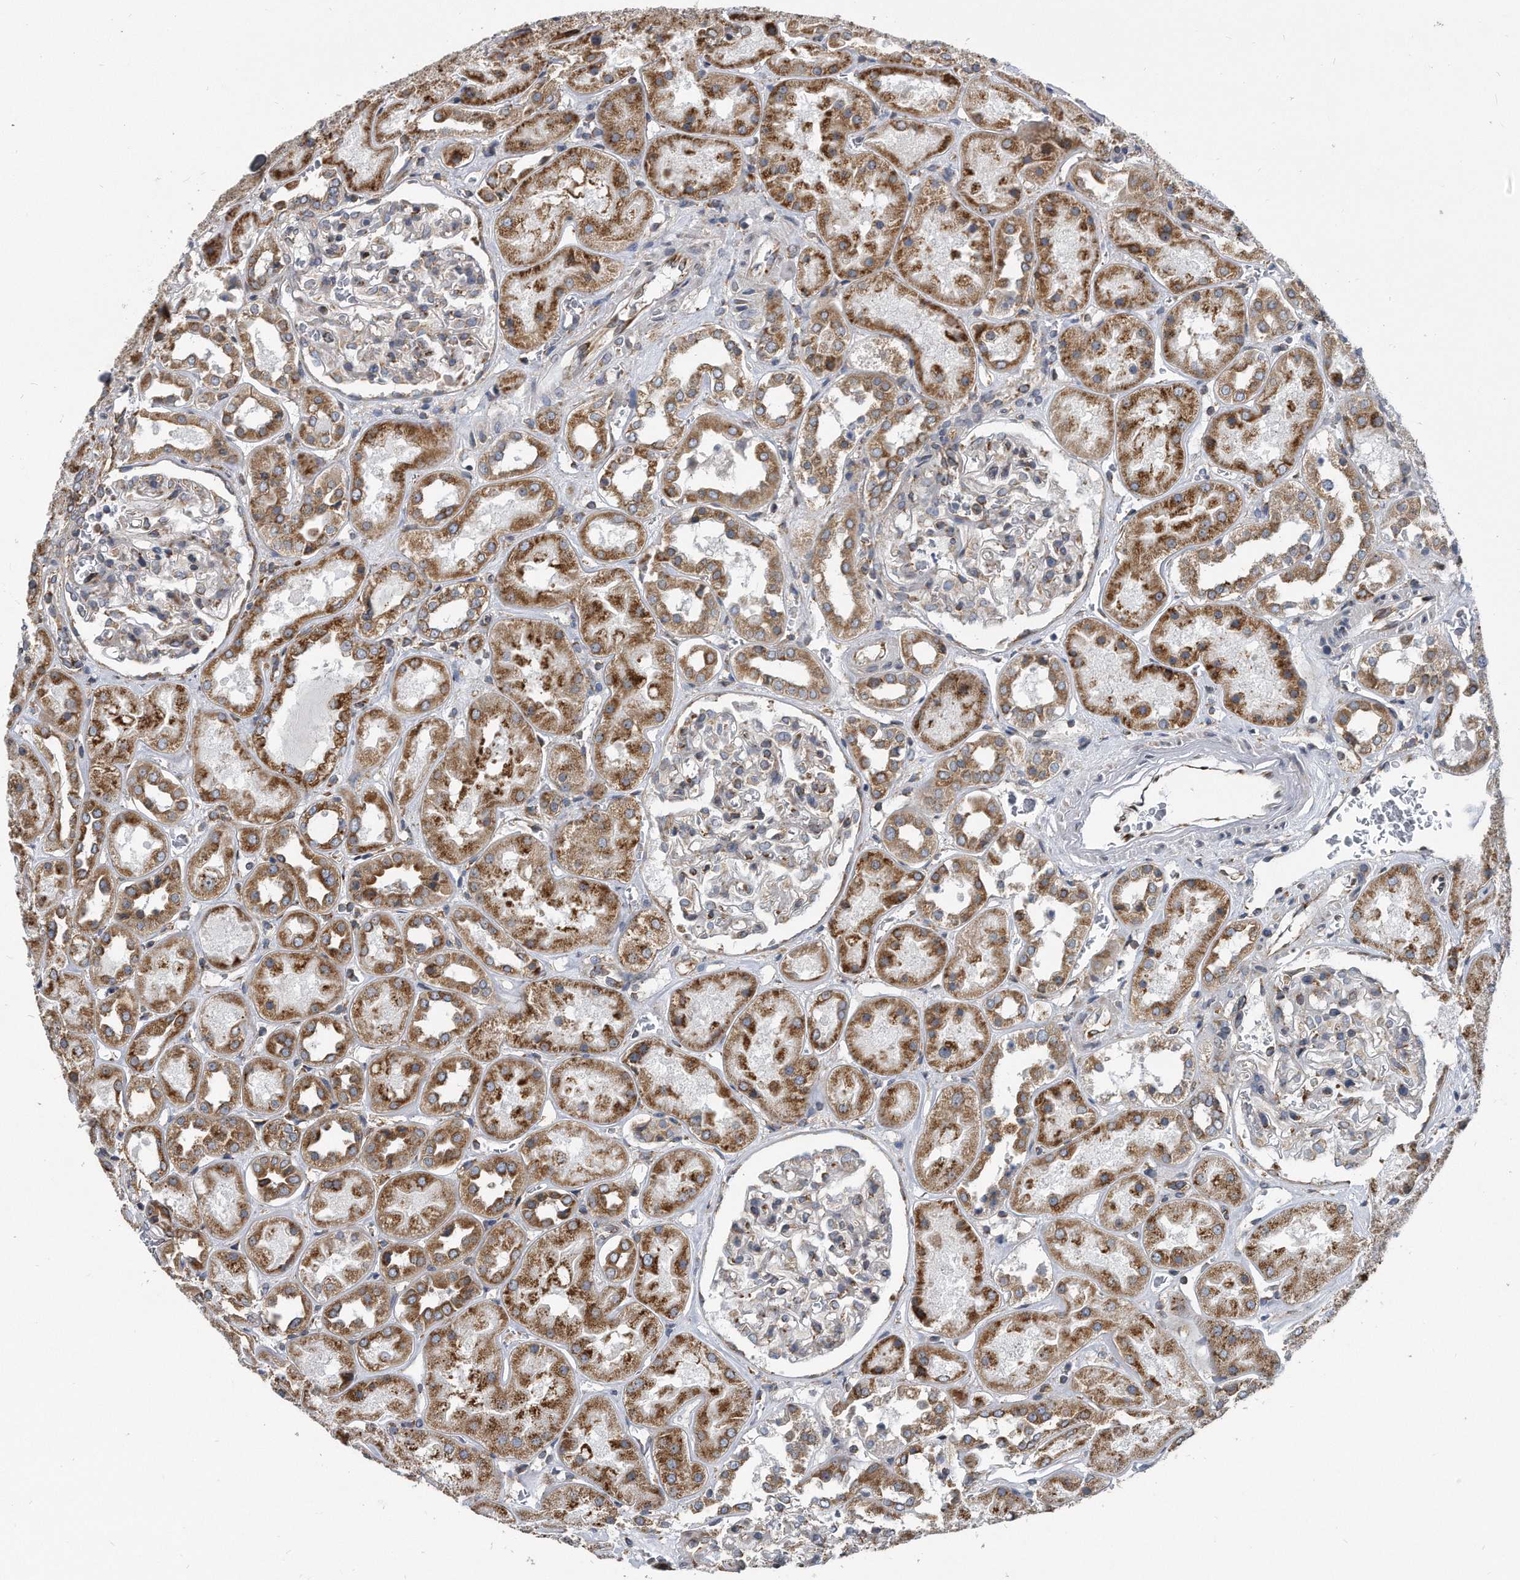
{"staining": {"intensity": "weak", "quantity": "25%-75%", "location": "cytoplasmic/membranous"}, "tissue": "kidney", "cell_type": "Cells in glomeruli", "image_type": "normal", "snomed": [{"axis": "morphology", "description": "Normal tissue, NOS"}, {"axis": "topography", "description": "Kidney"}], "caption": "The histopathology image demonstrates immunohistochemical staining of benign kidney. There is weak cytoplasmic/membranous expression is present in about 25%-75% of cells in glomeruli. (DAB IHC, brown staining for protein, blue staining for nuclei).", "gene": "CCDC47", "patient": {"sex": "male", "age": 70}}